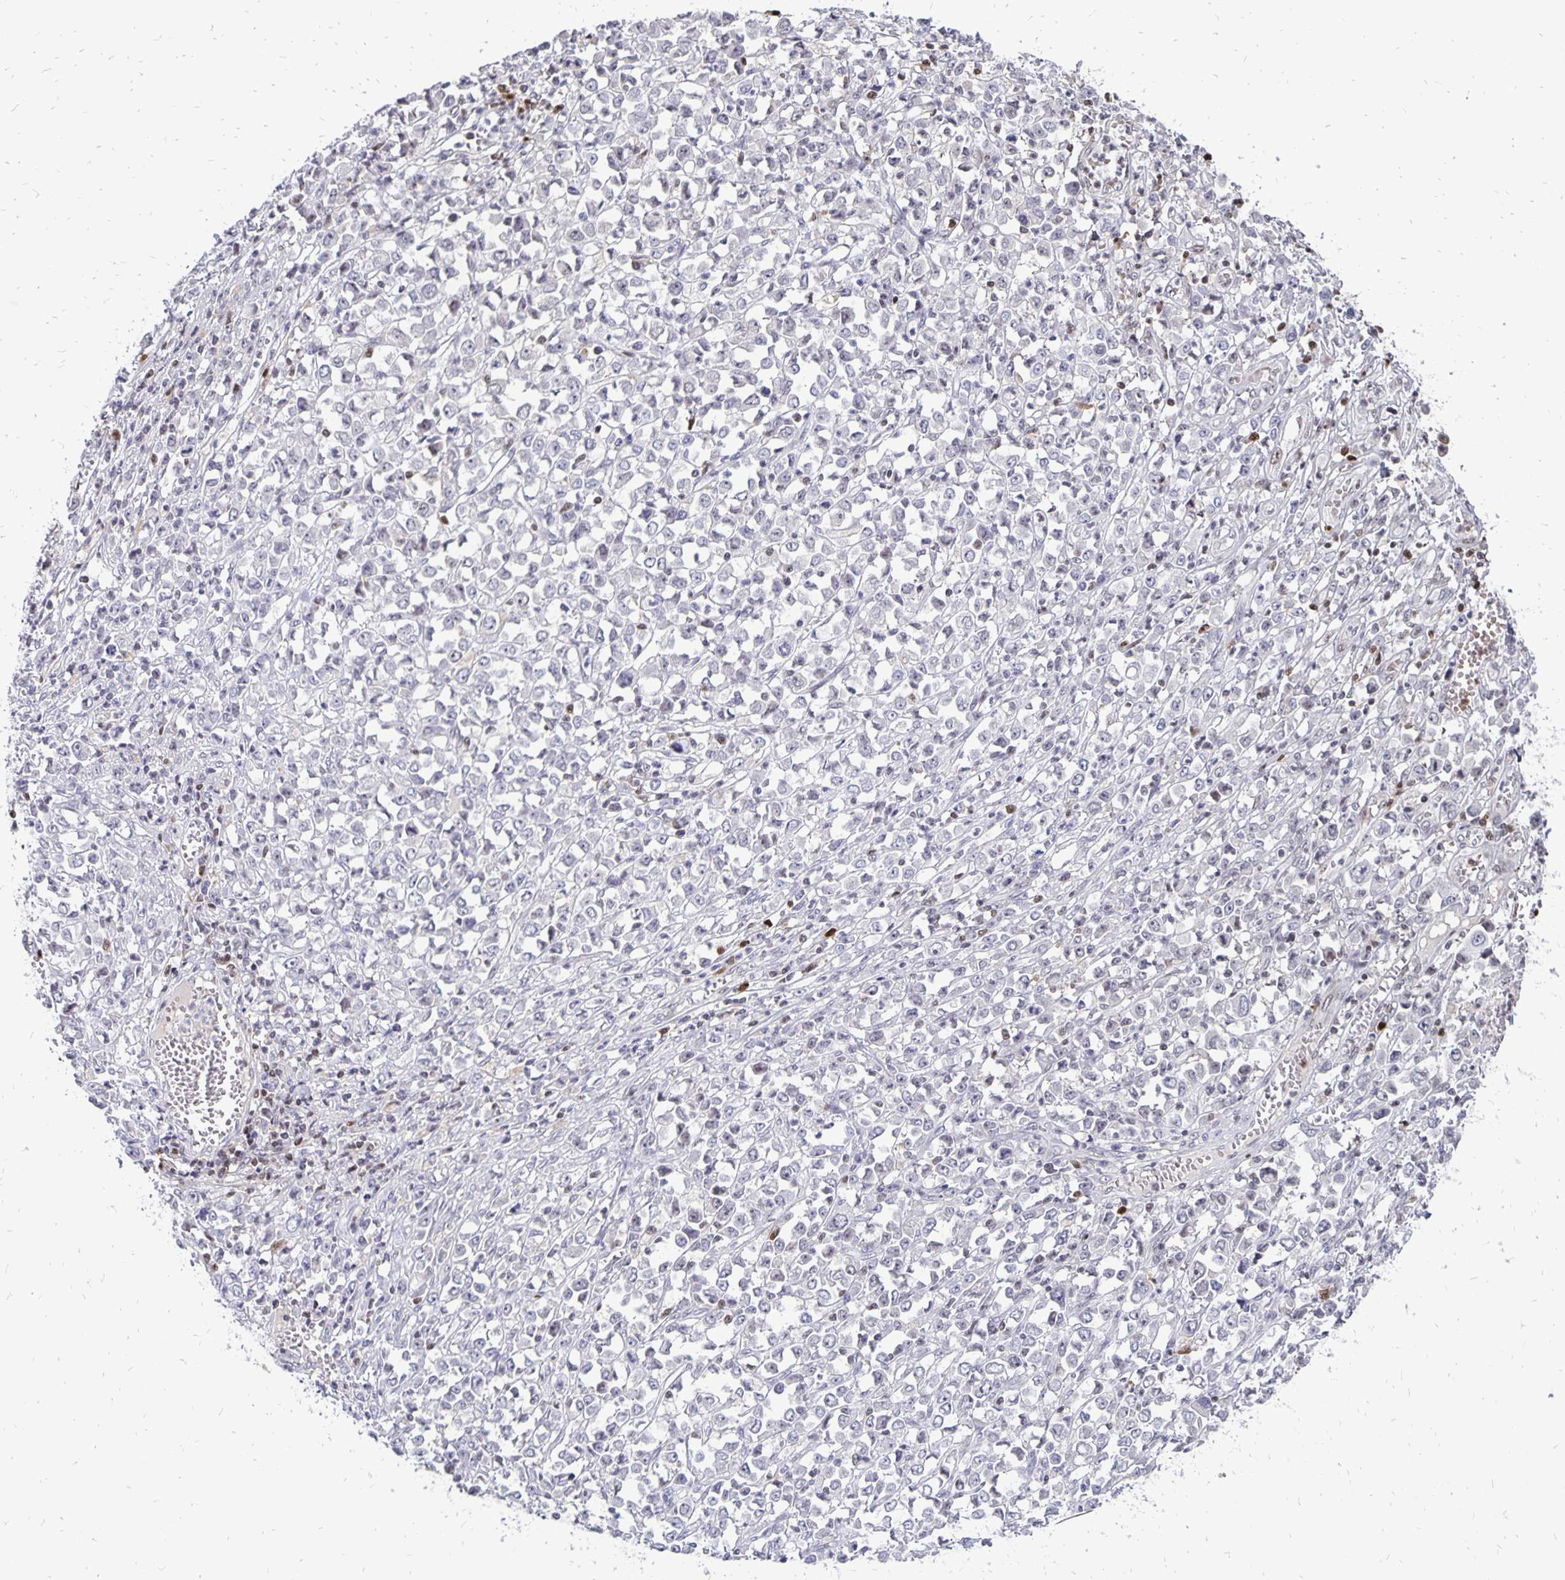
{"staining": {"intensity": "negative", "quantity": "none", "location": "none"}, "tissue": "stomach cancer", "cell_type": "Tumor cells", "image_type": "cancer", "snomed": [{"axis": "morphology", "description": "Adenocarcinoma, NOS"}, {"axis": "topography", "description": "Stomach, upper"}], "caption": "Adenocarcinoma (stomach) stained for a protein using IHC shows no staining tumor cells.", "gene": "DCK", "patient": {"sex": "male", "age": 70}}